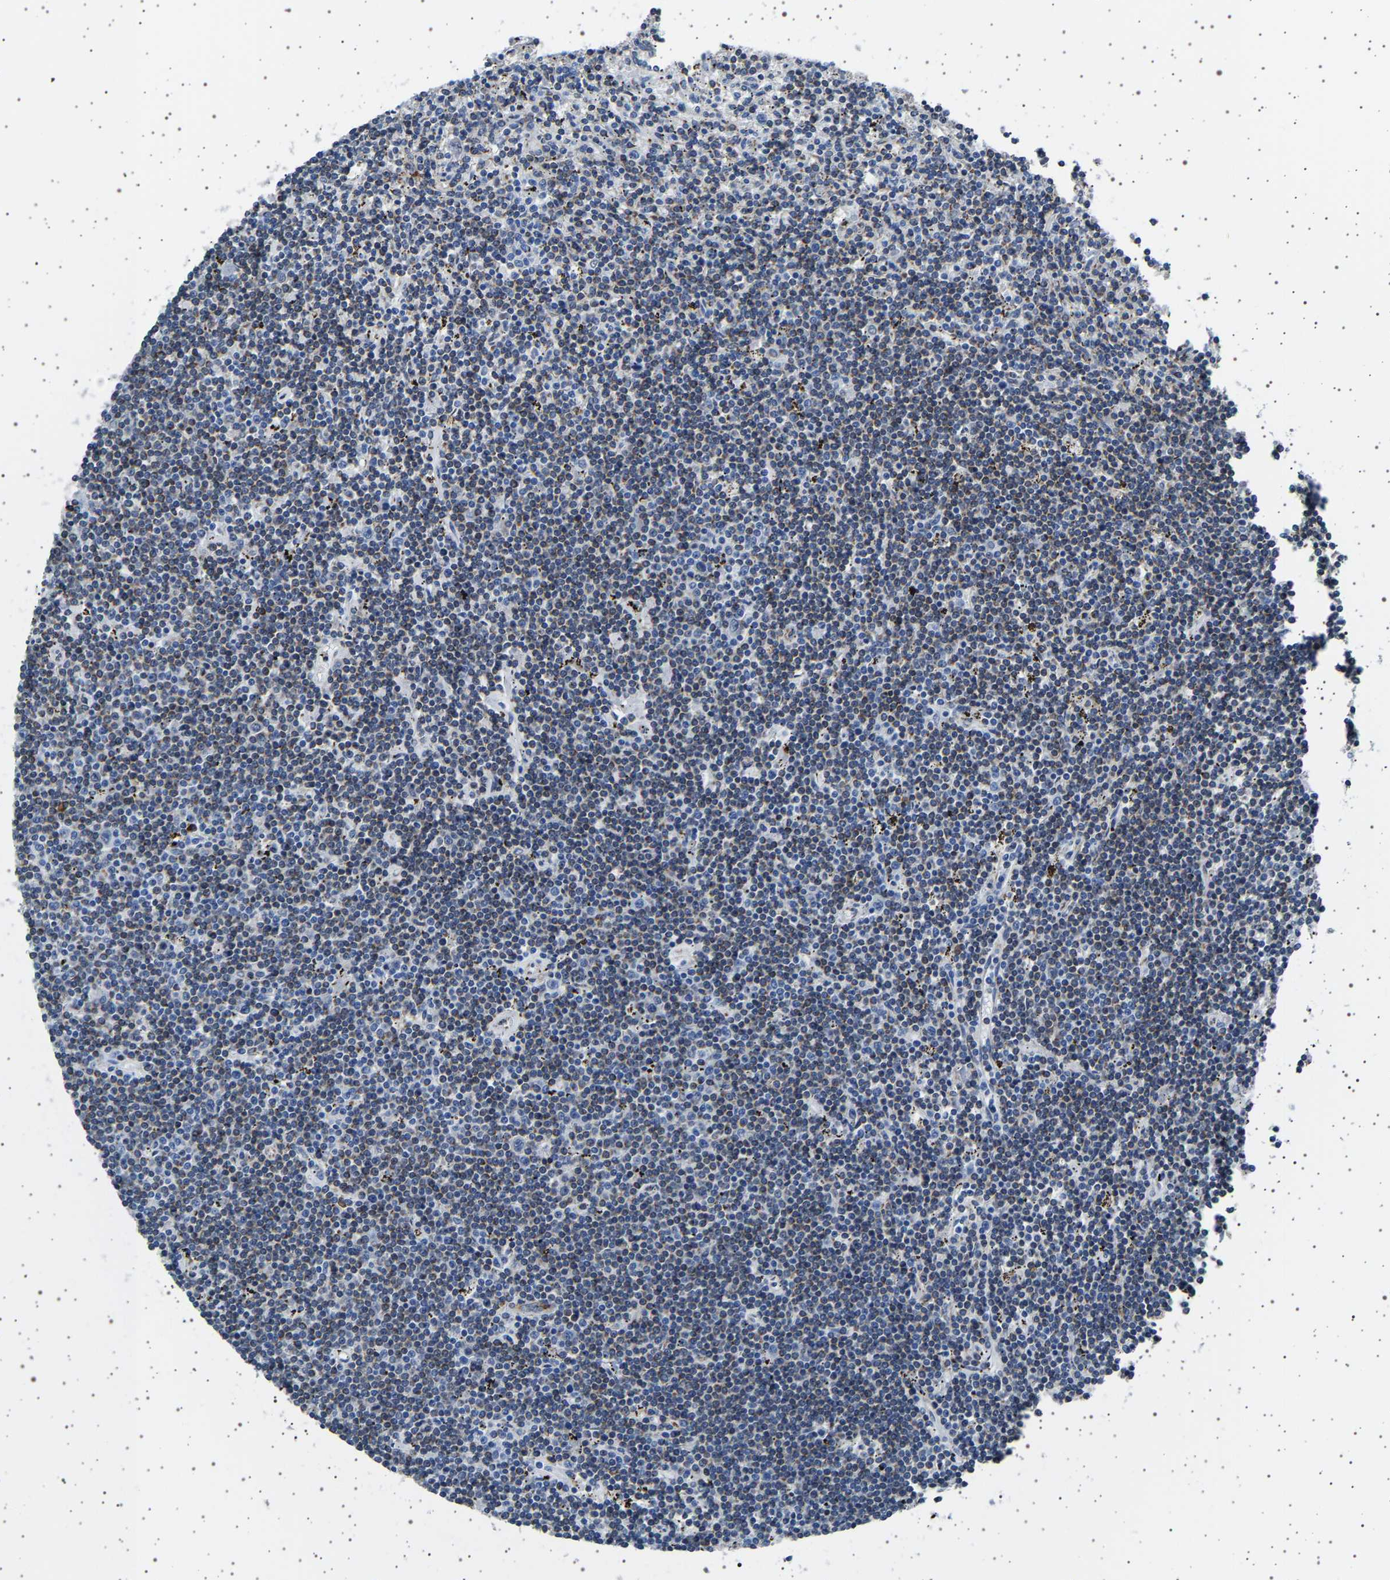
{"staining": {"intensity": "weak", "quantity": "25%-75%", "location": "cytoplasmic/membranous"}, "tissue": "lymphoma", "cell_type": "Tumor cells", "image_type": "cancer", "snomed": [{"axis": "morphology", "description": "Malignant lymphoma, non-Hodgkin's type, Low grade"}, {"axis": "topography", "description": "Spleen"}], "caption": "Low-grade malignant lymphoma, non-Hodgkin's type stained with immunohistochemistry exhibits weak cytoplasmic/membranous staining in about 25%-75% of tumor cells.", "gene": "FTCD", "patient": {"sex": "male", "age": 76}}